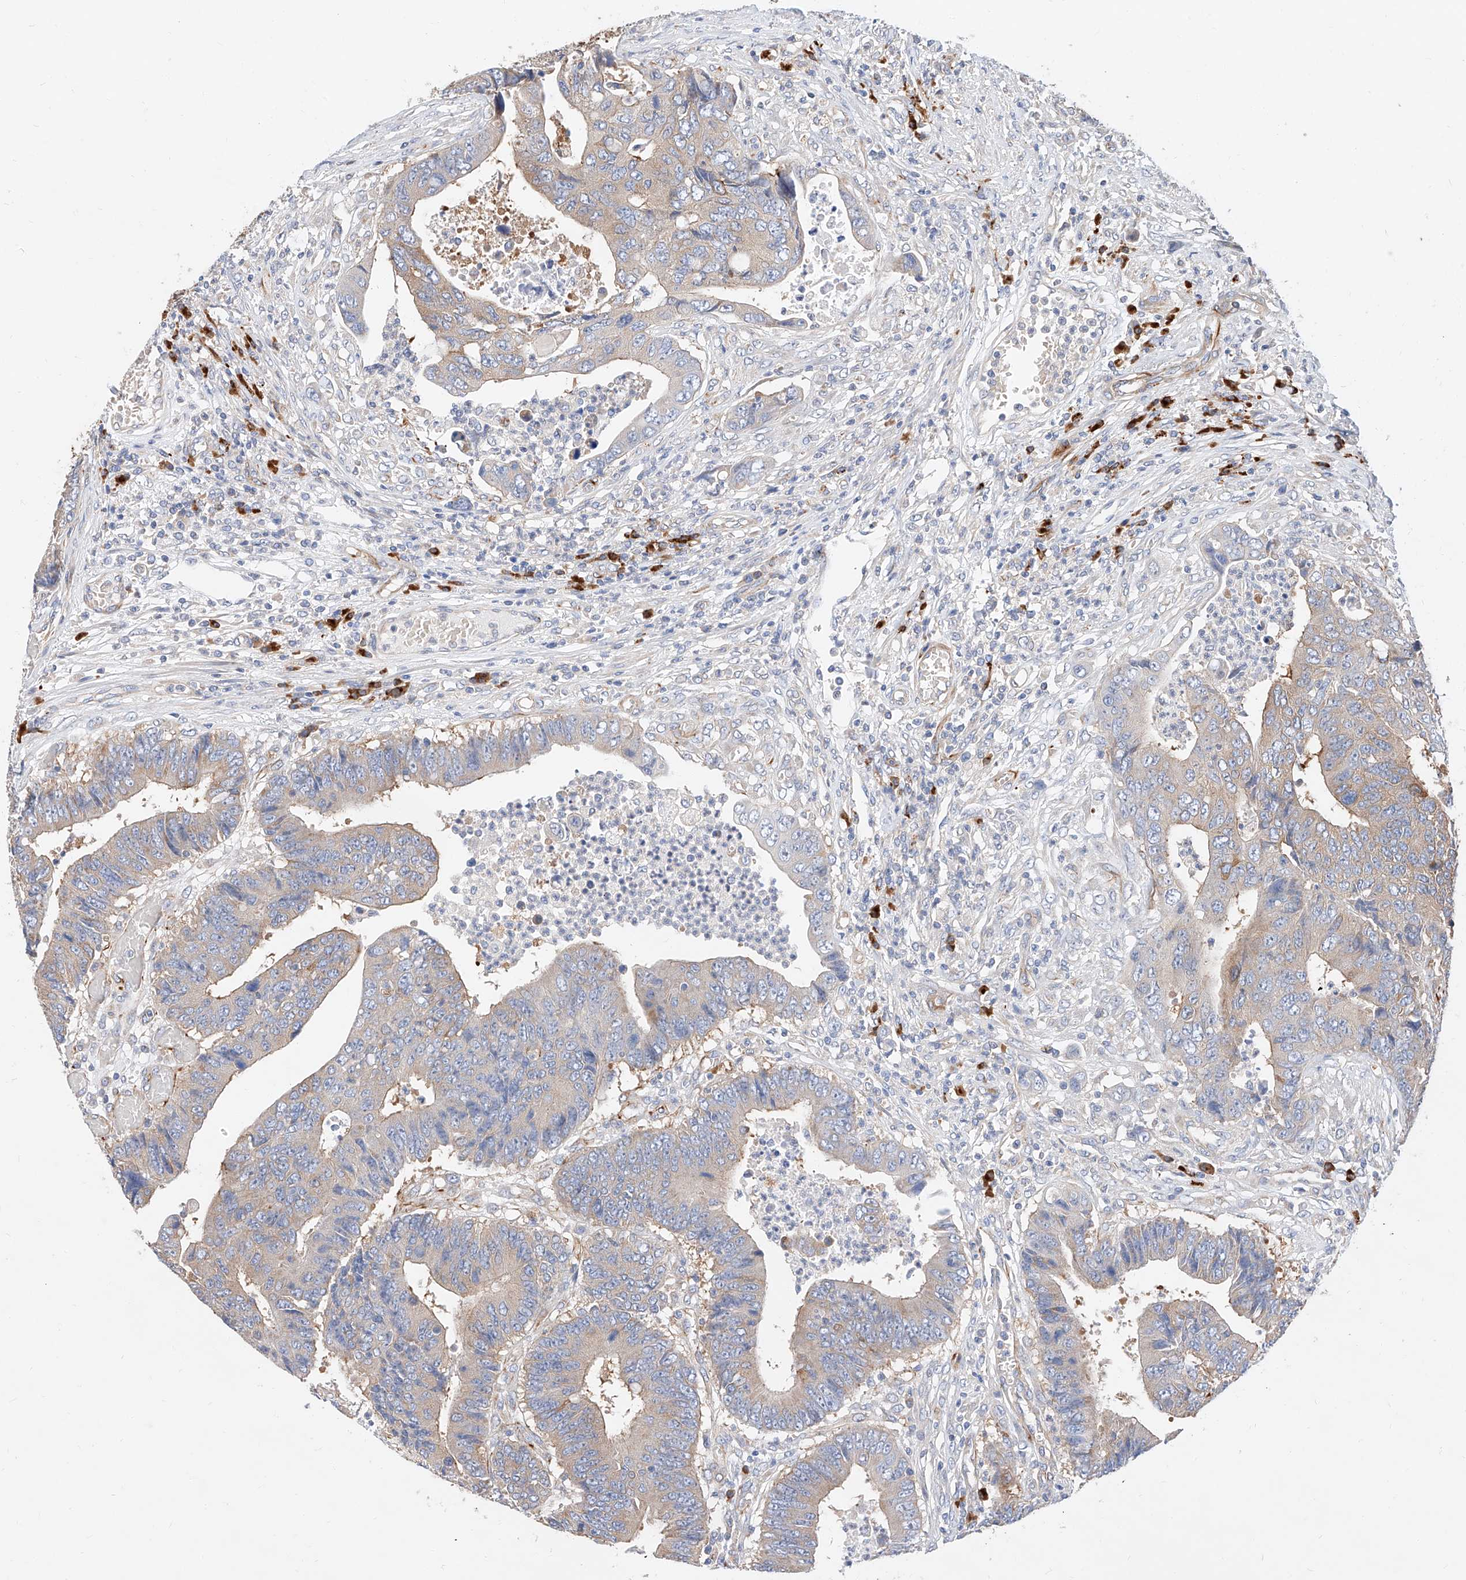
{"staining": {"intensity": "weak", "quantity": "<25%", "location": "cytoplasmic/membranous"}, "tissue": "colorectal cancer", "cell_type": "Tumor cells", "image_type": "cancer", "snomed": [{"axis": "morphology", "description": "Adenocarcinoma, NOS"}, {"axis": "topography", "description": "Rectum"}], "caption": "An immunohistochemistry (IHC) photomicrograph of colorectal cancer is shown. There is no staining in tumor cells of colorectal cancer.", "gene": "GLMN", "patient": {"sex": "male", "age": 84}}